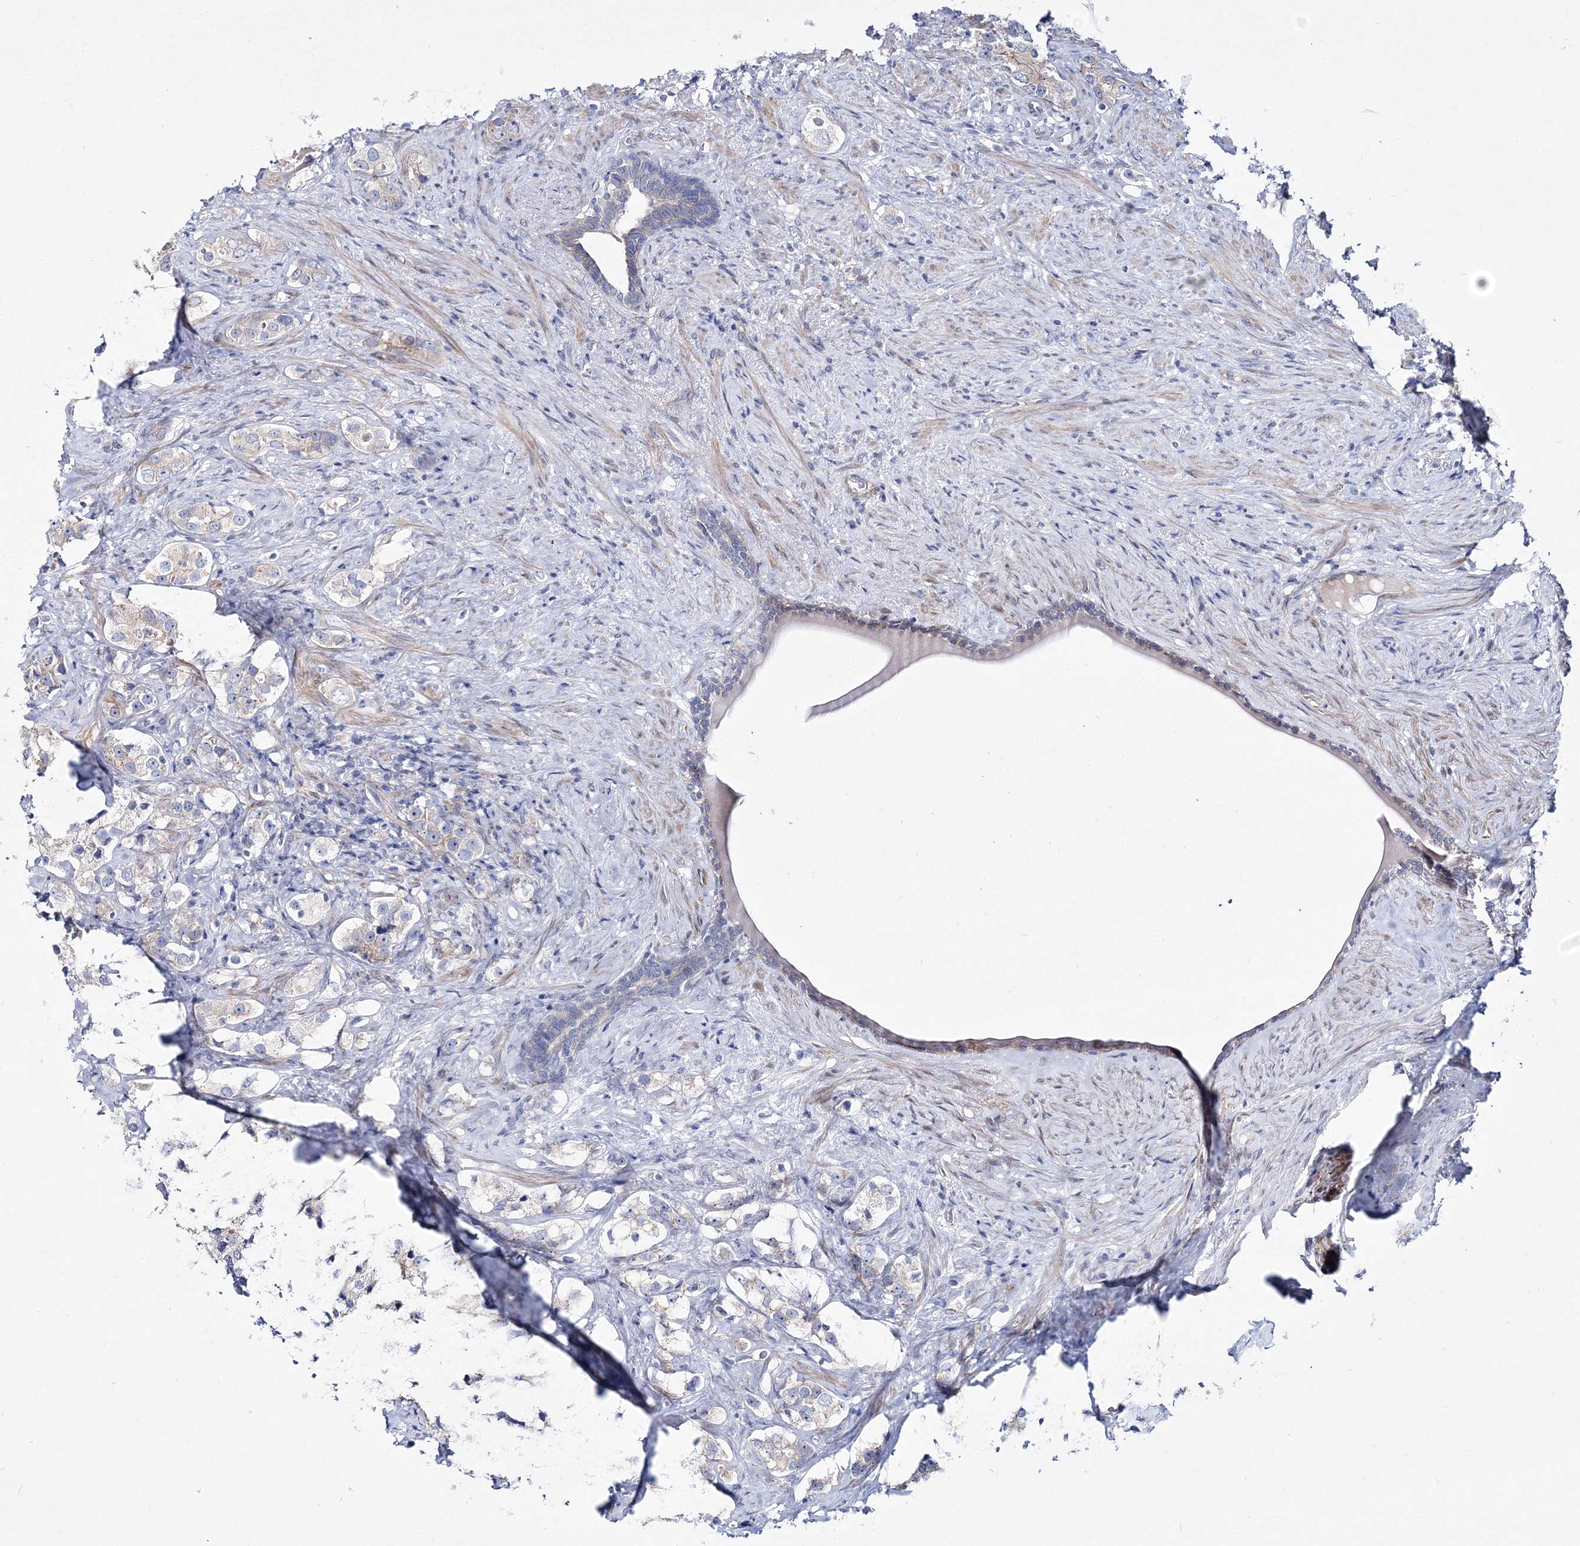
{"staining": {"intensity": "weak", "quantity": ">75%", "location": "cytoplasmic/membranous"}, "tissue": "prostate cancer", "cell_type": "Tumor cells", "image_type": "cancer", "snomed": [{"axis": "morphology", "description": "Adenocarcinoma, High grade"}, {"axis": "topography", "description": "Prostate"}], "caption": "Approximately >75% of tumor cells in human prostate adenocarcinoma (high-grade) demonstrate weak cytoplasmic/membranous protein staining as visualized by brown immunohistochemical staining.", "gene": "ARHGAP32", "patient": {"sex": "male", "age": 63}}